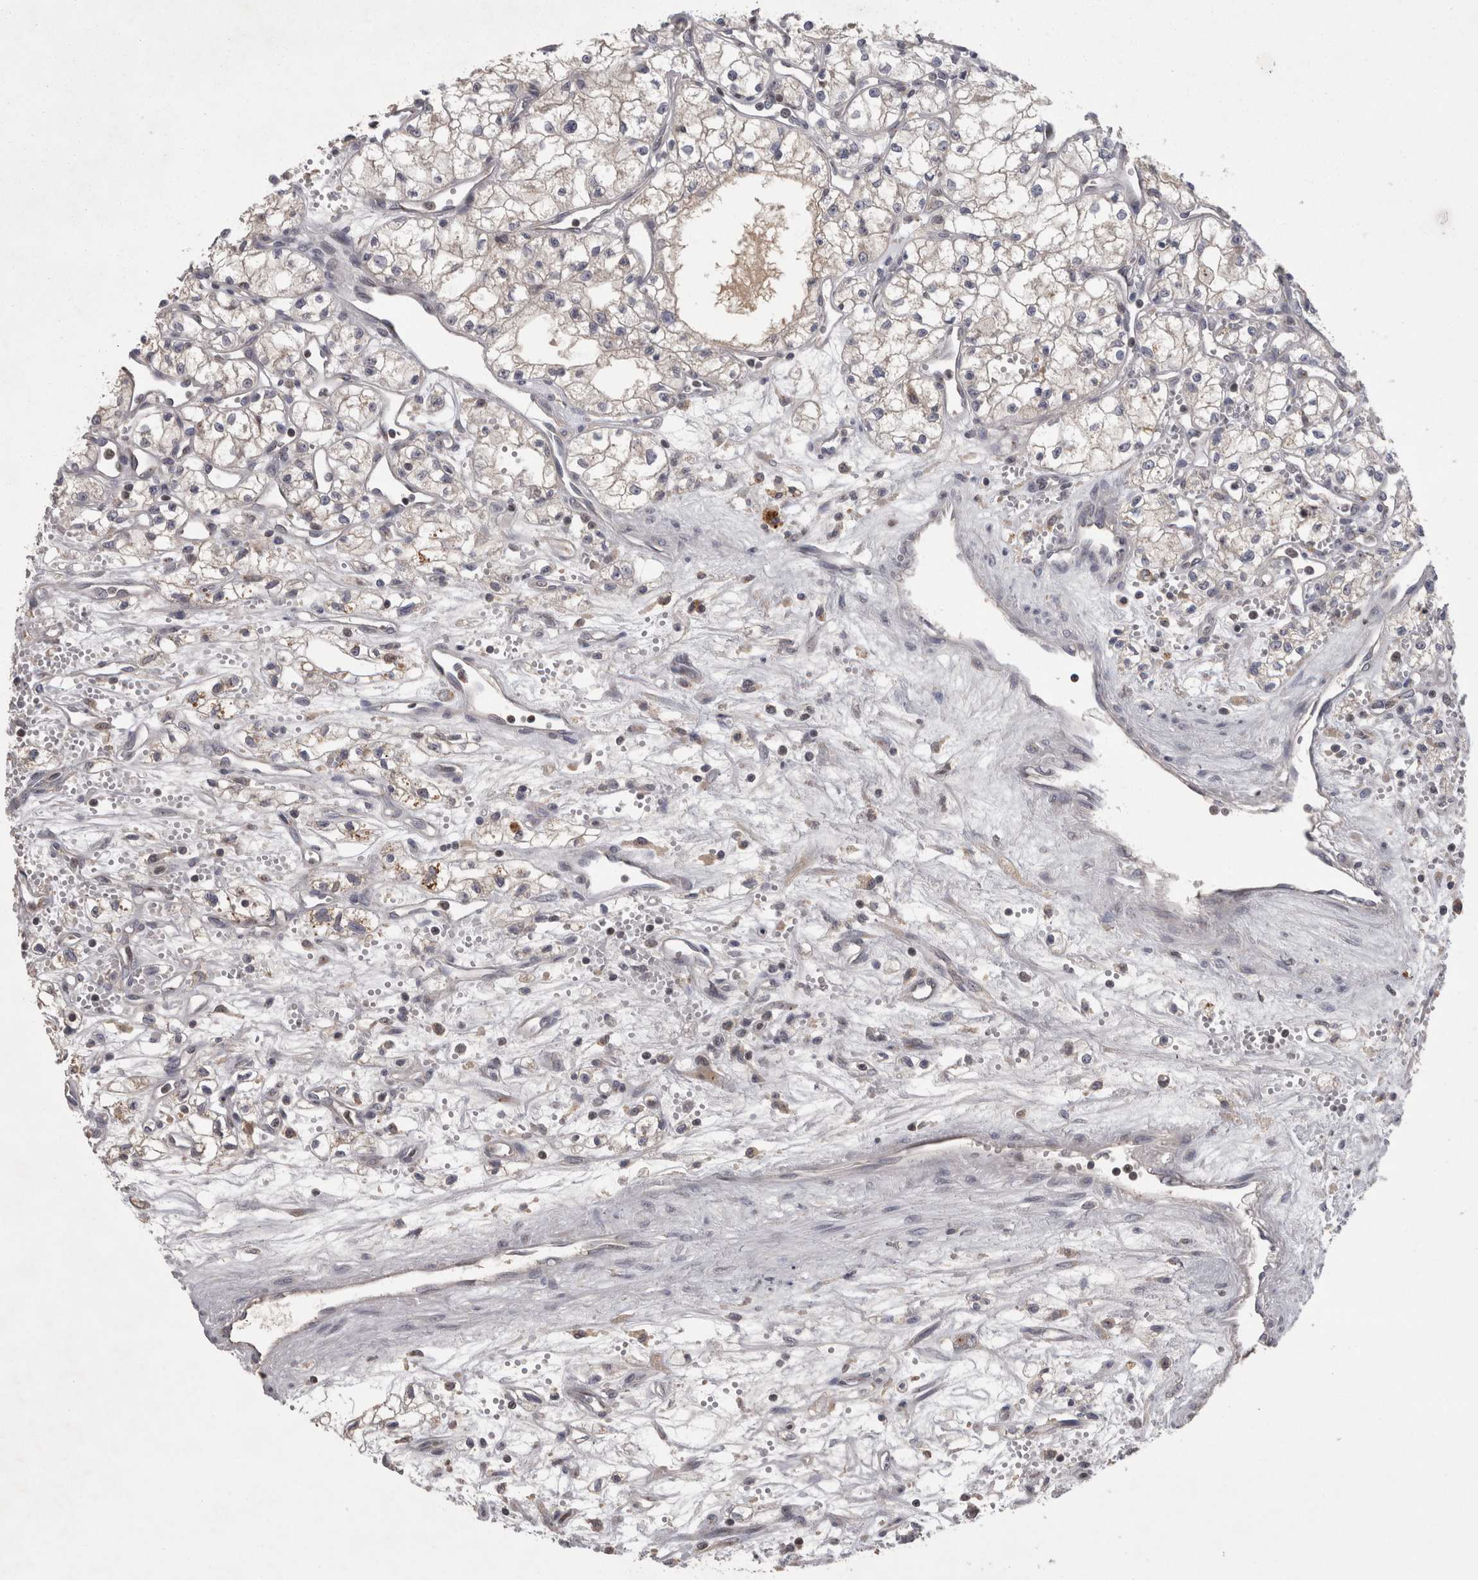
{"staining": {"intensity": "negative", "quantity": "none", "location": "none"}, "tissue": "renal cancer", "cell_type": "Tumor cells", "image_type": "cancer", "snomed": [{"axis": "morphology", "description": "Adenocarcinoma, NOS"}, {"axis": "topography", "description": "Kidney"}], "caption": "Immunohistochemical staining of human adenocarcinoma (renal) displays no significant expression in tumor cells.", "gene": "PCM1", "patient": {"sex": "male", "age": 59}}